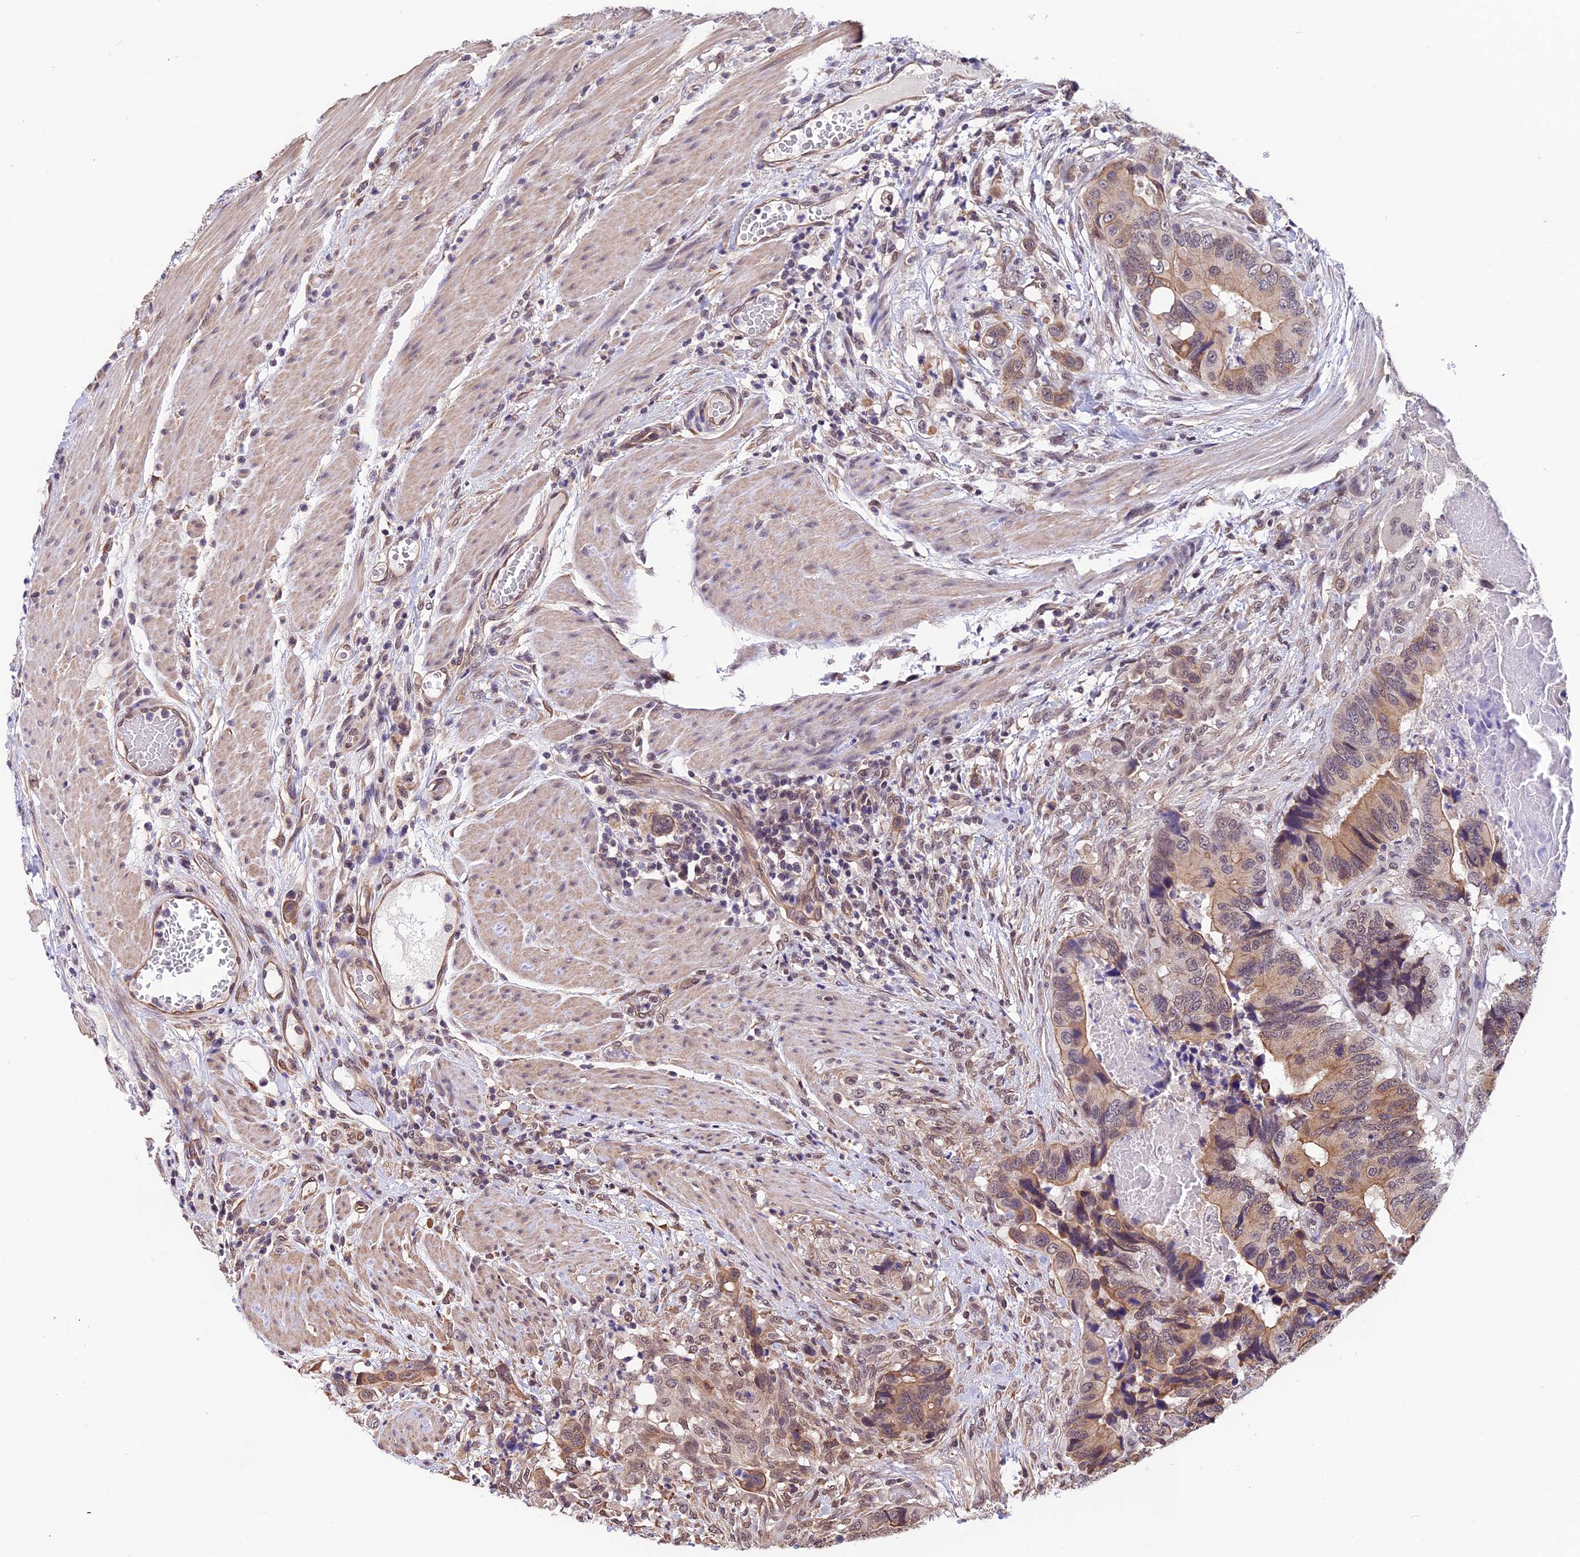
{"staining": {"intensity": "weak", "quantity": "25%-75%", "location": "cytoplasmic/membranous,nuclear"}, "tissue": "colorectal cancer", "cell_type": "Tumor cells", "image_type": "cancer", "snomed": [{"axis": "morphology", "description": "Adenocarcinoma, NOS"}, {"axis": "topography", "description": "Colon"}], "caption": "Colorectal adenocarcinoma stained for a protein displays weak cytoplasmic/membranous and nuclear positivity in tumor cells.", "gene": "ZC3H4", "patient": {"sex": "male", "age": 84}}